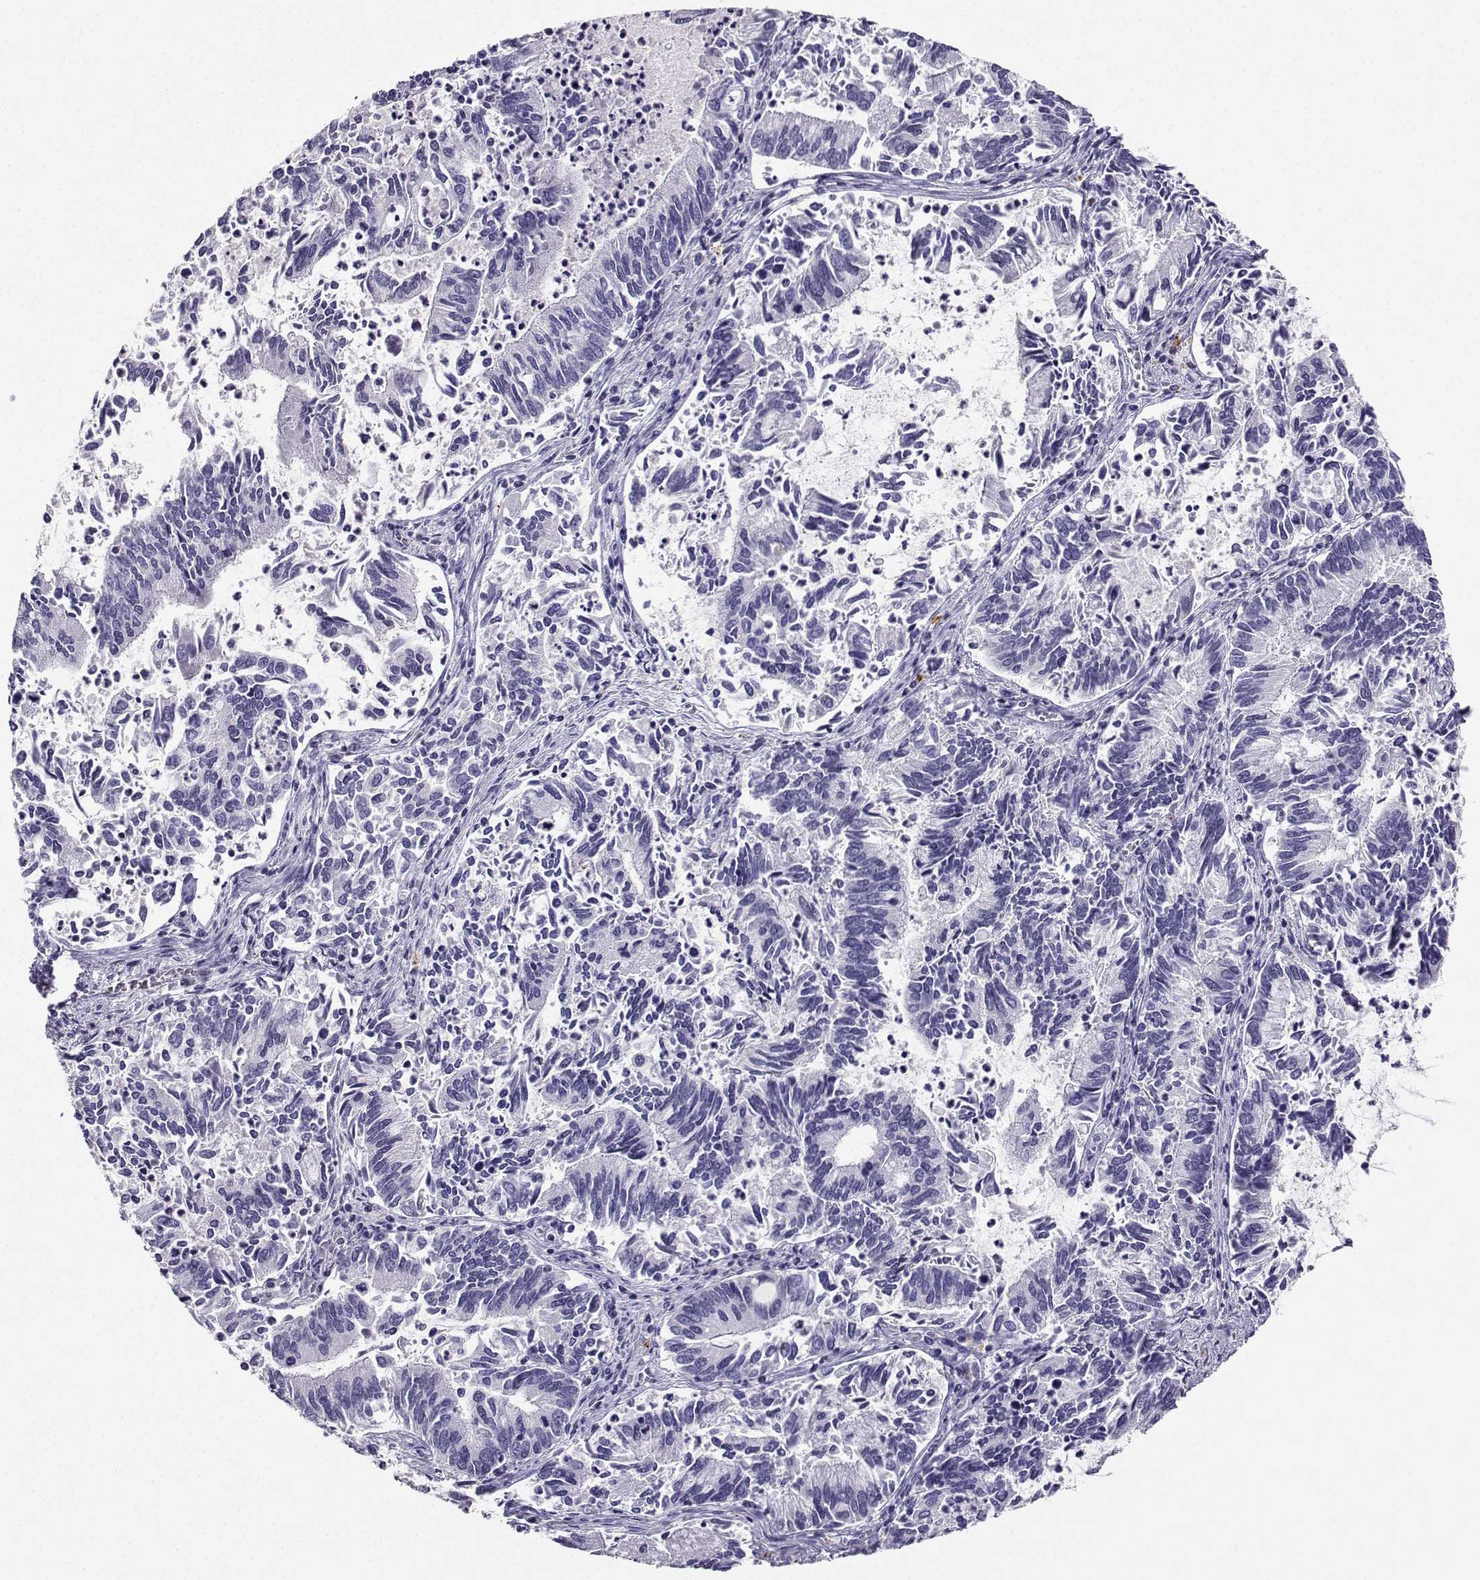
{"staining": {"intensity": "negative", "quantity": "none", "location": "none"}, "tissue": "cervical cancer", "cell_type": "Tumor cells", "image_type": "cancer", "snomed": [{"axis": "morphology", "description": "Adenocarcinoma, NOS"}, {"axis": "topography", "description": "Cervix"}], "caption": "A photomicrograph of human cervical adenocarcinoma is negative for staining in tumor cells. Nuclei are stained in blue.", "gene": "GRIK4", "patient": {"sex": "female", "age": 42}}